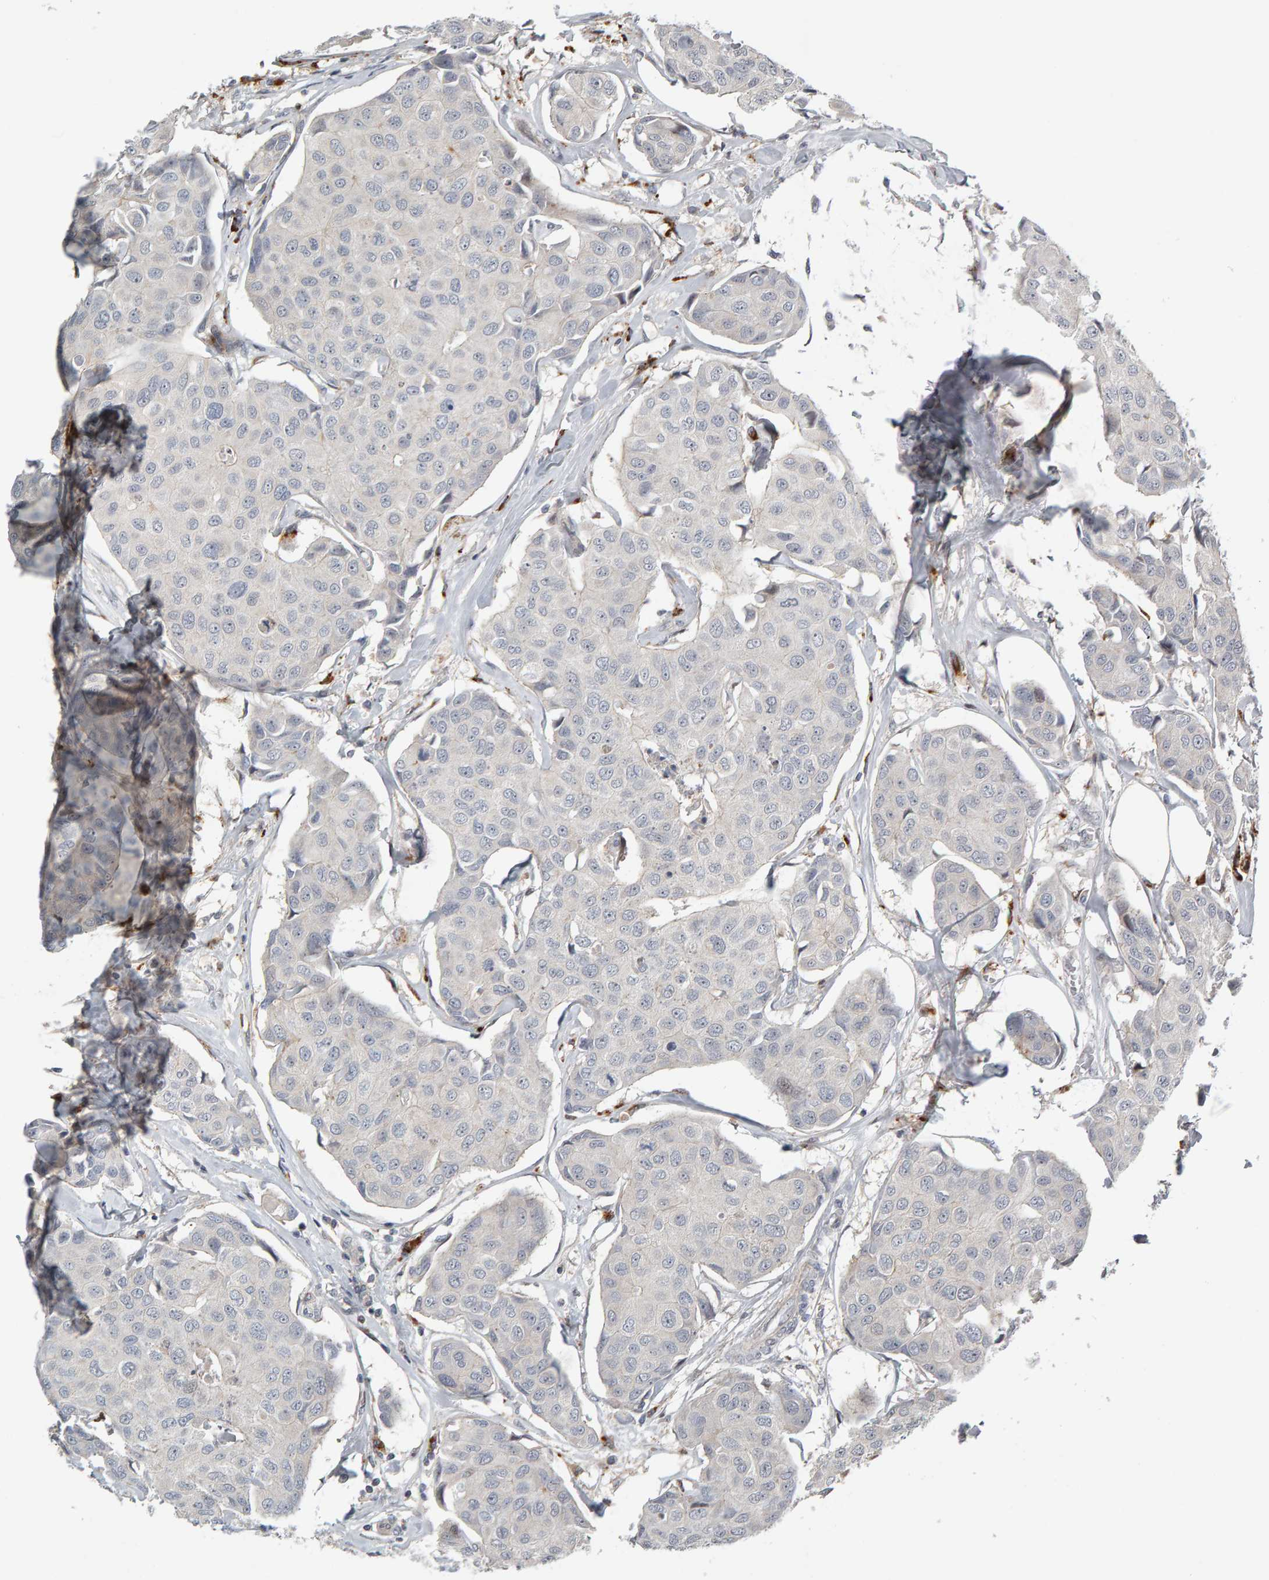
{"staining": {"intensity": "negative", "quantity": "none", "location": "none"}, "tissue": "breast cancer", "cell_type": "Tumor cells", "image_type": "cancer", "snomed": [{"axis": "morphology", "description": "Duct carcinoma"}, {"axis": "topography", "description": "Breast"}], "caption": "This is a photomicrograph of IHC staining of invasive ductal carcinoma (breast), which shows no positivity in tumor cells.", "gene": "ZNF160", "patient": {"sex": "female", "age": 80}}